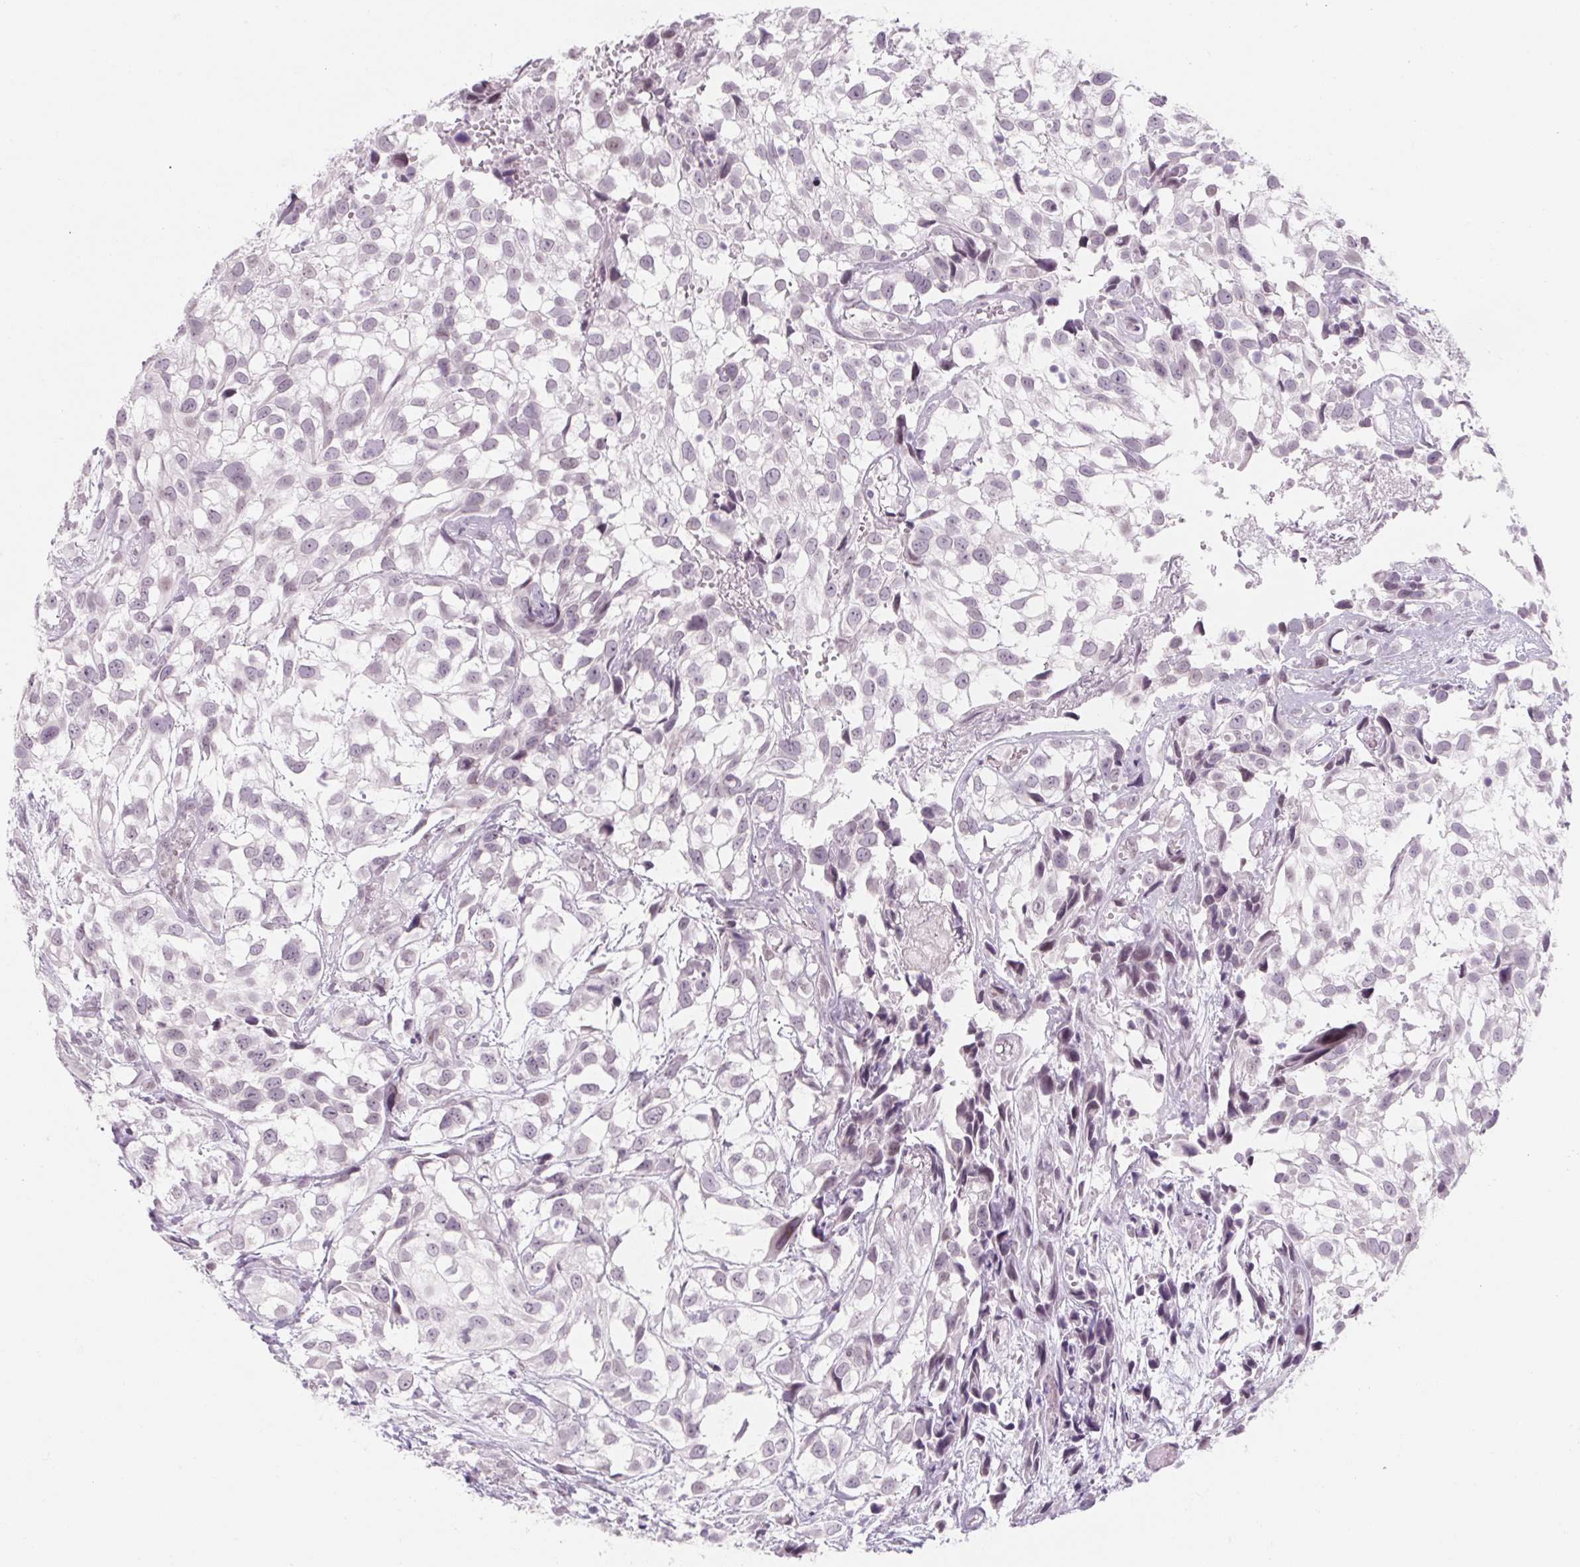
{"staining": {"intensity": "negative", "quantity": "none", "location": "none"}, "tissue": "urothelial cancer", "cell_type": "Tumor cells", "image_type": "cancer", "snomed": [{"axis": "morphology", "description": "Urothelial carcinoma, High grade"}, {"axis": "topography", "description": "Urinary bladder"}], "caption": "High power microscopy photomicrograph of an immunohistochemistry photomicrograph of high-grade urothelial carcinoma, revealing no significant expression in tumor cells.", "gene": "KCNQ2", "patient": {"sex": "male", "age": 56}}